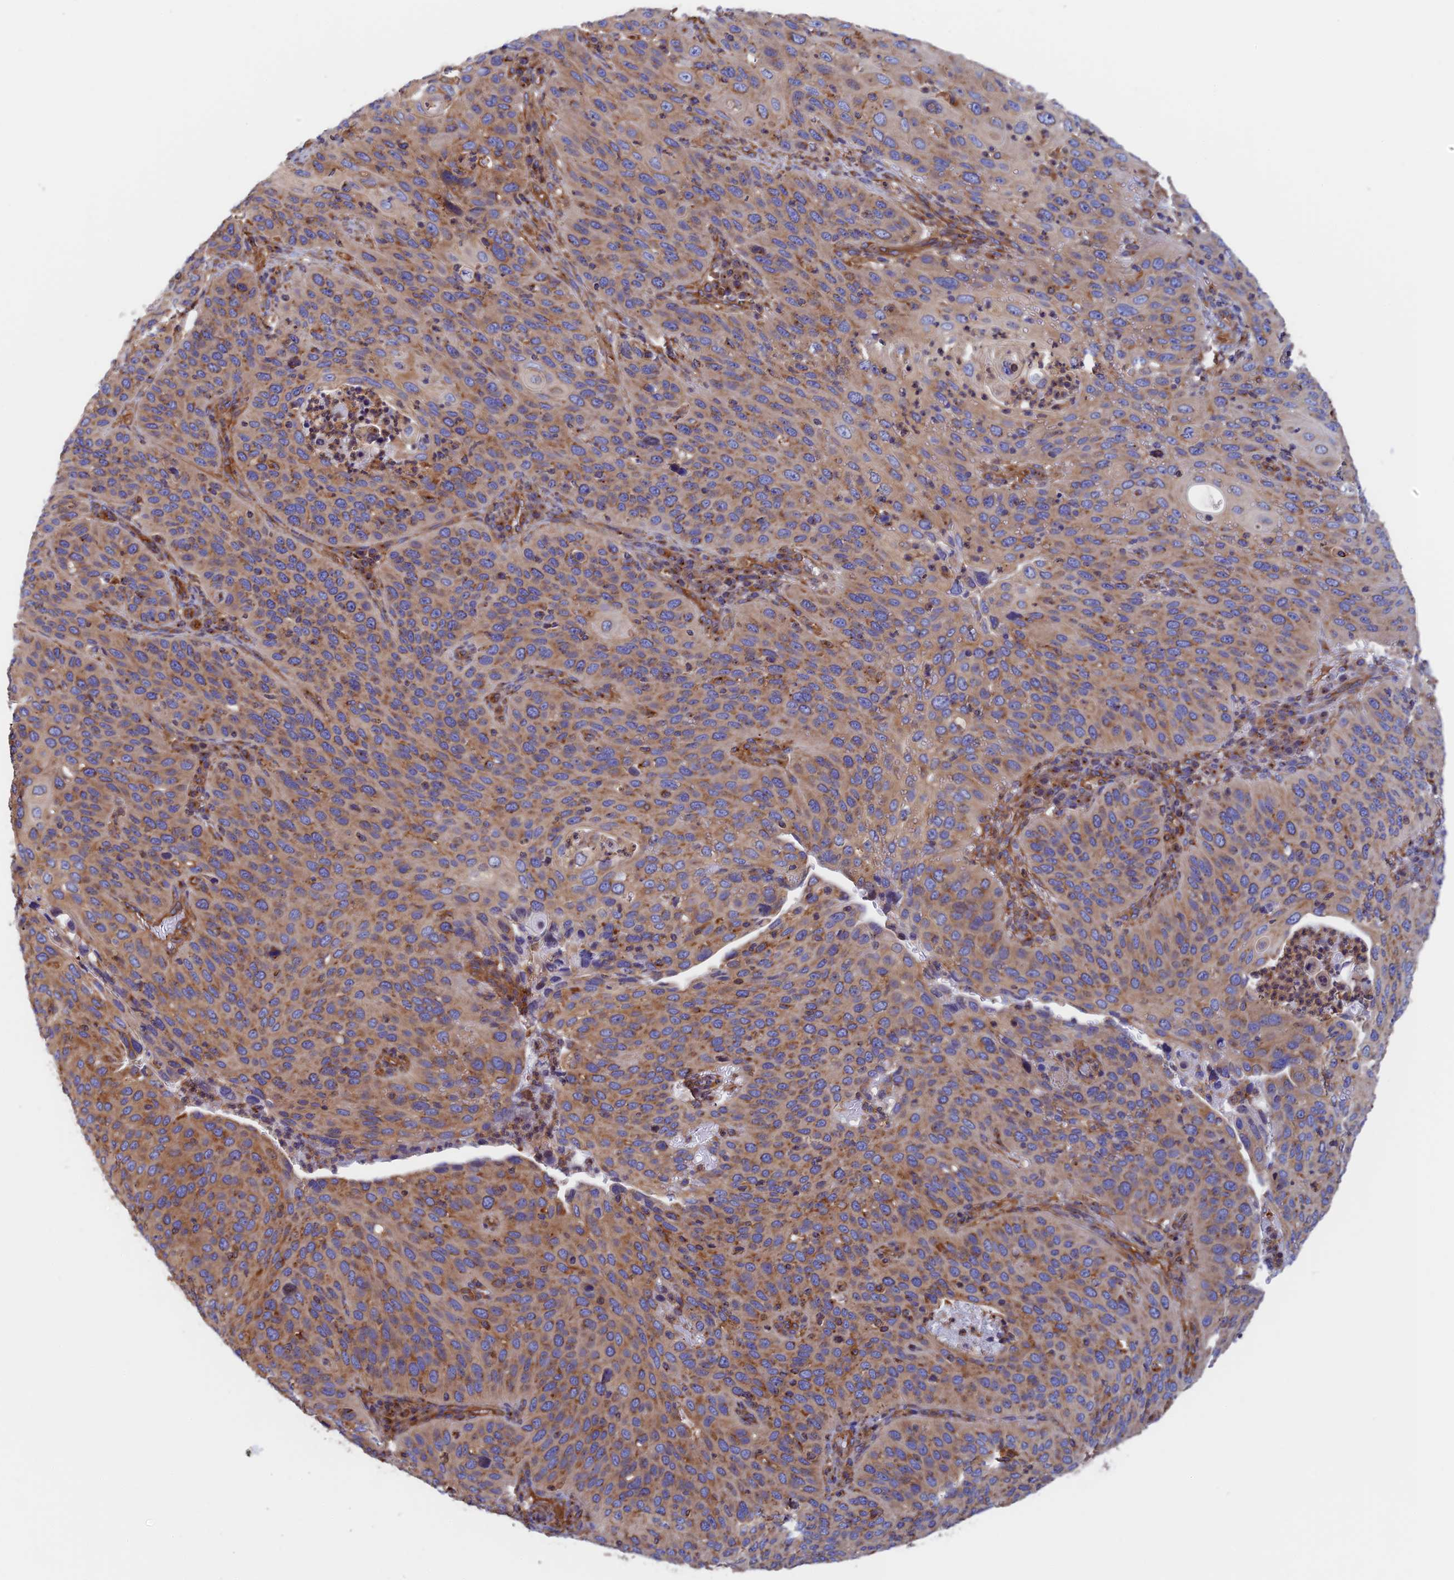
{"staining": {"intensity": "moderate", "quantity": "25%-75%", "location": "cytoplasmic/membranous"}, "tissue": "cervical cancer", "cell_type": "Tumor cells", "image_type": "cancer", "snomed": [{"axis": "morphology", "description": "Squamous cell carcinoma, NOS"}, {"axis": "topography", "description": "Cervix"}], "caption": "The image shows immunohistochemical staining of cervical cancer (squamous cell carcinoma). There is moderate cytoplasmic/membranous positivity is appreciated in approximately 25%-75% of tumor cells.", "gene": "DCTN2", "patient": {"sex": "female", "age": 36}}